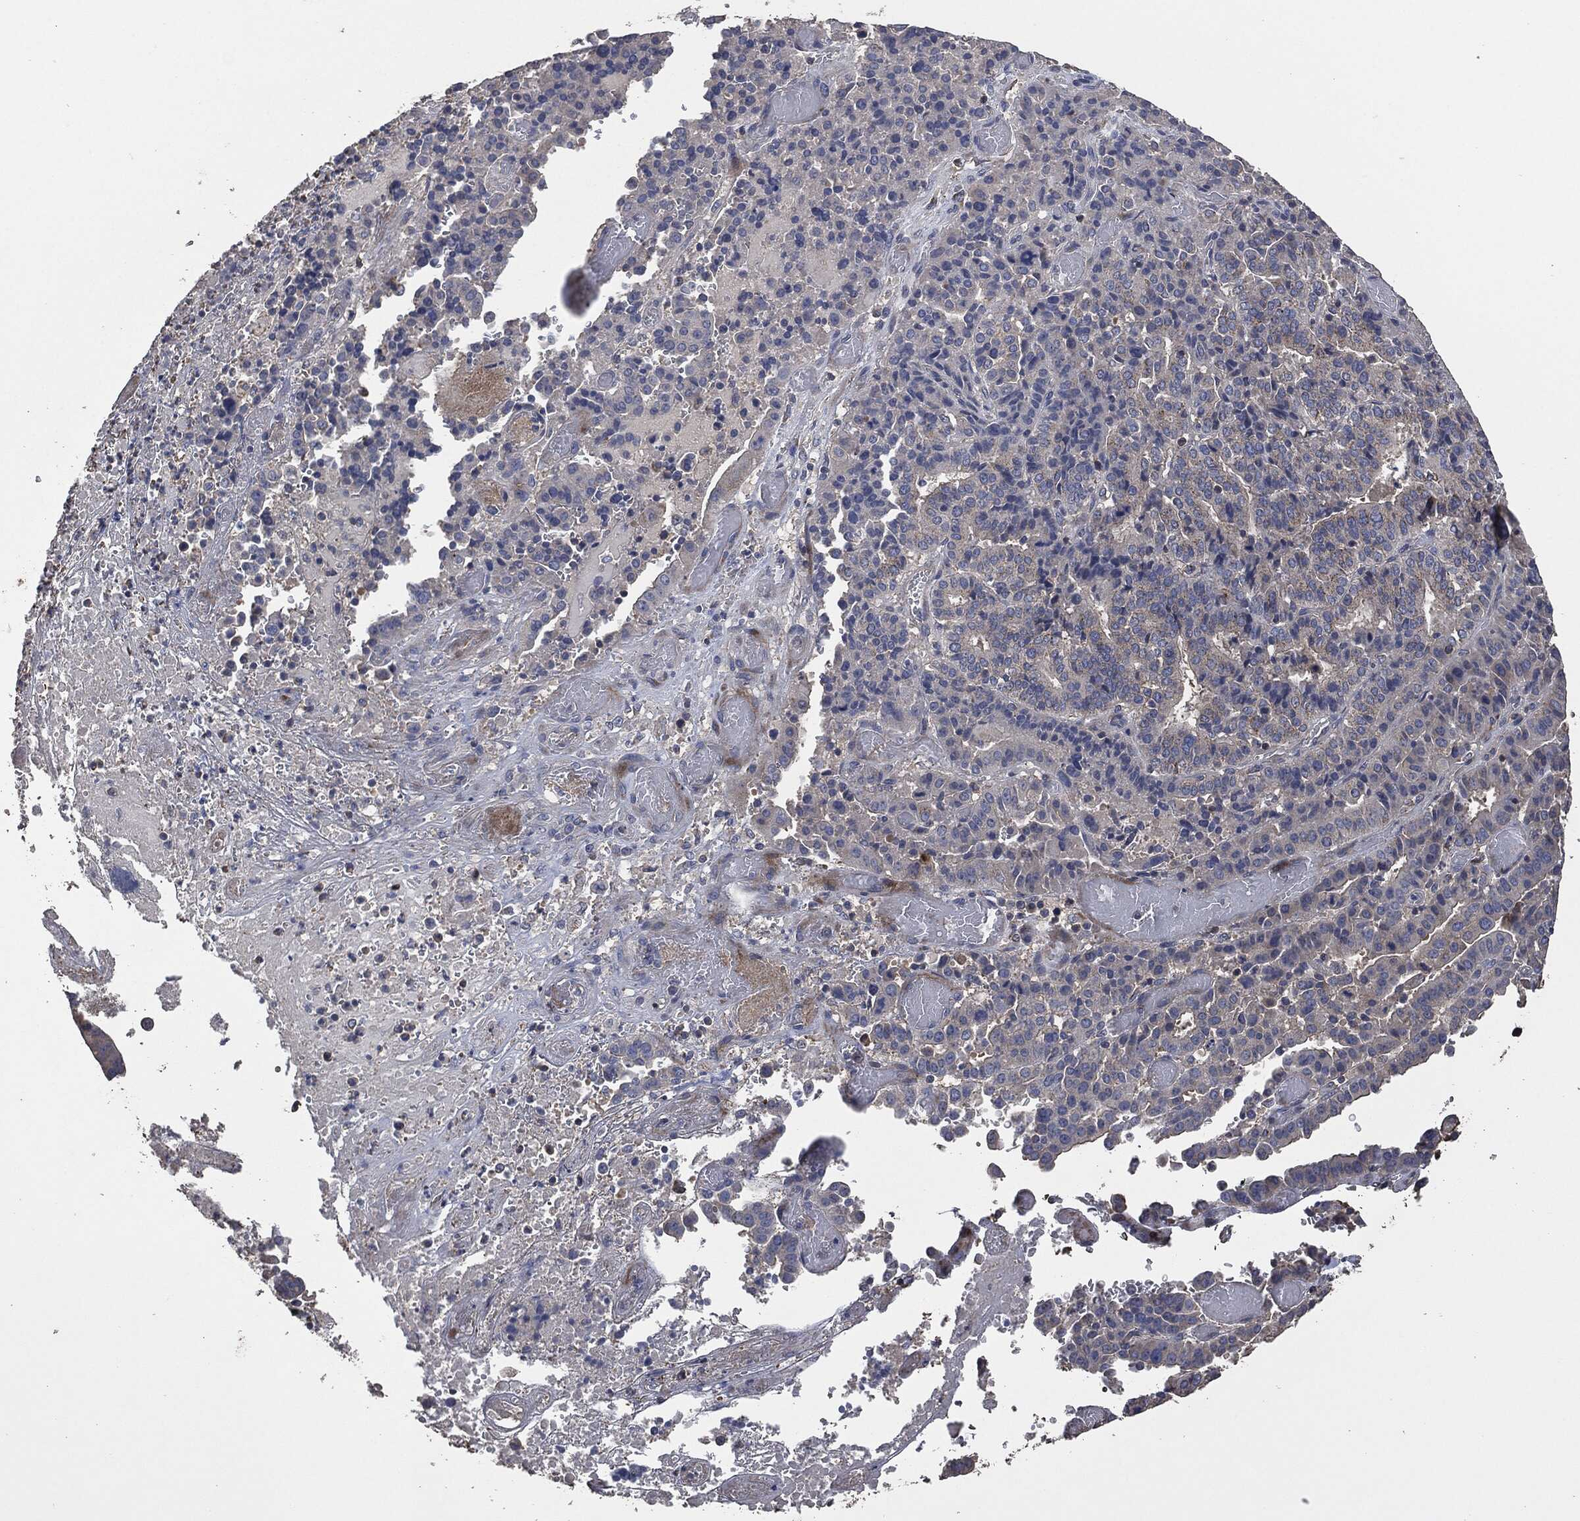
{"staining": {"intensity": "weak", "quantity": "<25%", "location": "cytoplasmic/membranous"}, "tissue": "stomach cancer", "cell_type": "Tumor cells", "image_type": "cancer", "snomed": [{"axis": "morphology", "description": "Adenocarcinoma, NOS"}, {"axis": "topography", "description": "Stomach"}], "caption": "This is an IHC image of stomach cancer (adenocarcinoma). There is no expression in tumor cells.", "gene": "MSLN", "patient": {"sex": "male", "age": 48}}